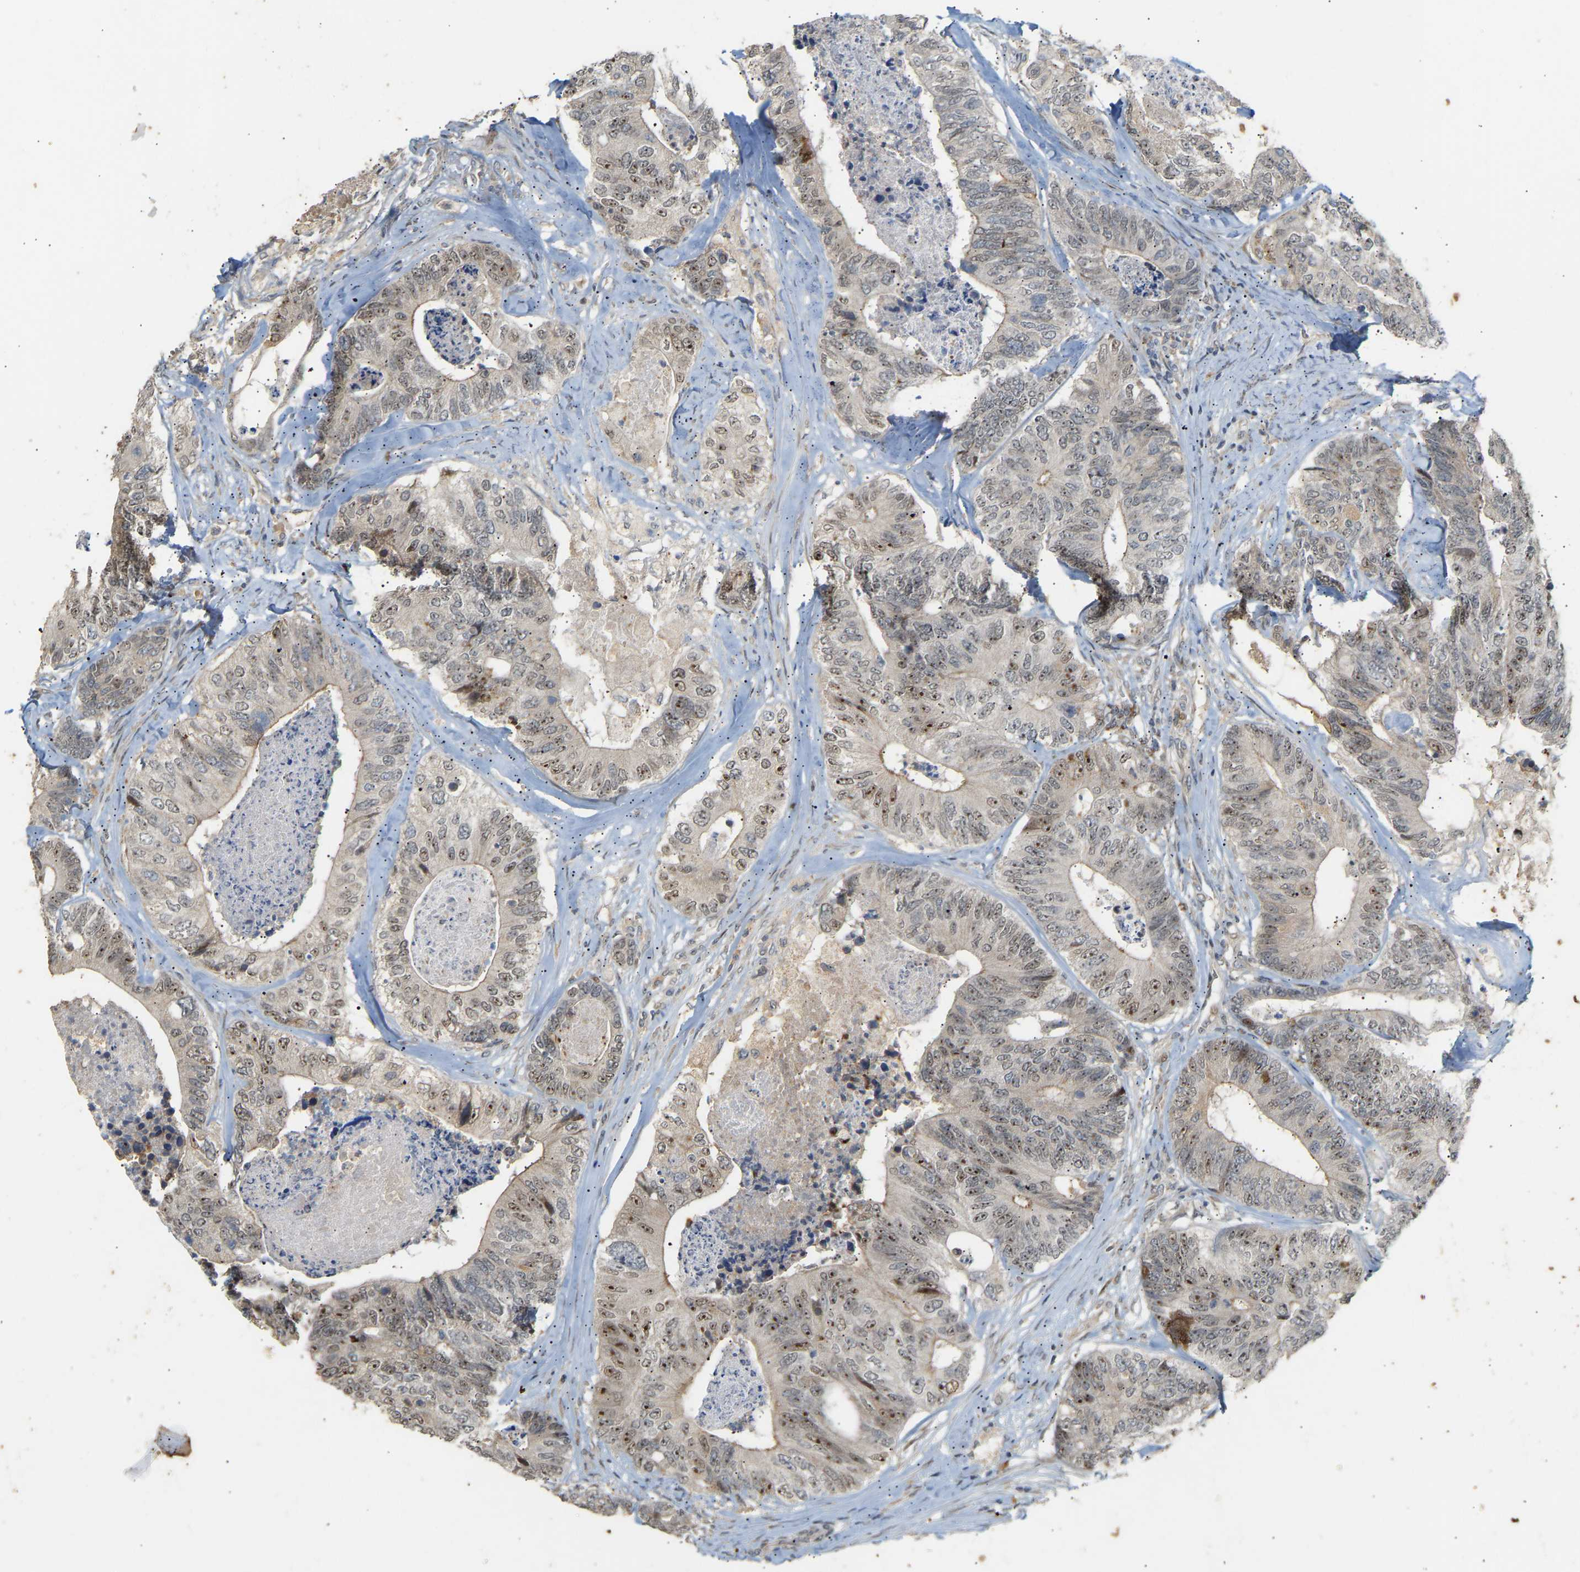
{"staining": {"intensity": "moderate", "quantity": "25%-75%", "location": "nuclear"}, "tissue": "colorectal cancer", "cell_type": "Tumor cells", "image_type": "cancer", "snomed": [{"axis": "morphology", "description": "Adenocarcinoma, NOS"}, {"axis": "topography", "description": "Colon"}], "caption": "Colorectal cancer (adenocarcinoma) stained for a protein shows moderate nuclear positivity in tumor cells.", "gene": "PTPN4", "patient": {"sex": "female", "age": 67}}